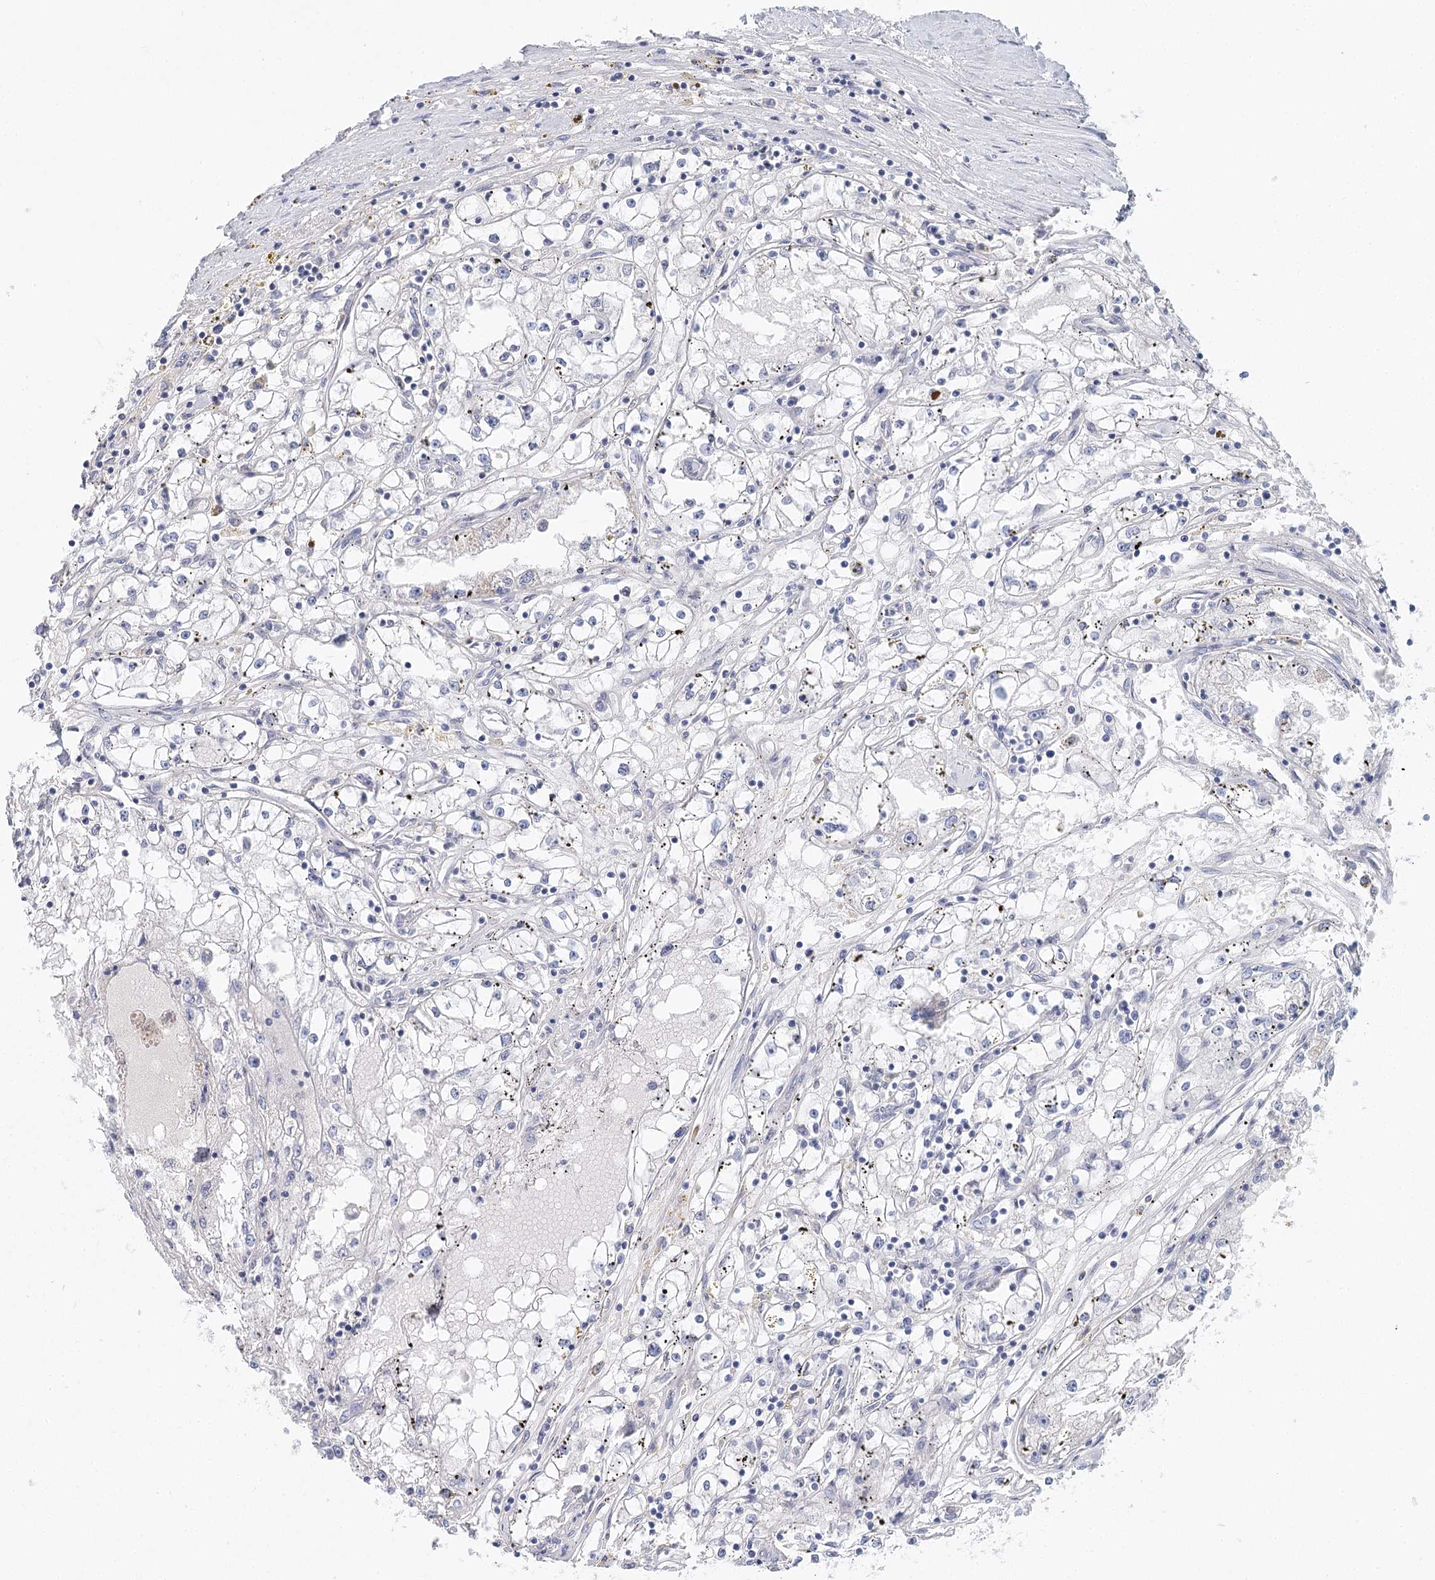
{"staining": {"intensity": "negative", "quantity": "none", "location": "none"}, "tissue": "renal cancer", "cell_type": "Tumor cells", "image_type": "cancer", "snomed": [{"axis": "morphology", "description": "Adenocarcinoma, NOS"}, {"axis": "topography", "description": "Kidney"}], "caption": "A photomicrograph of human renal cancer (adenocarcinoma) is negative for staining in tumor cells.", "gene": "ARHGAP44", "patient": {"sex": "male", "age": 56}}